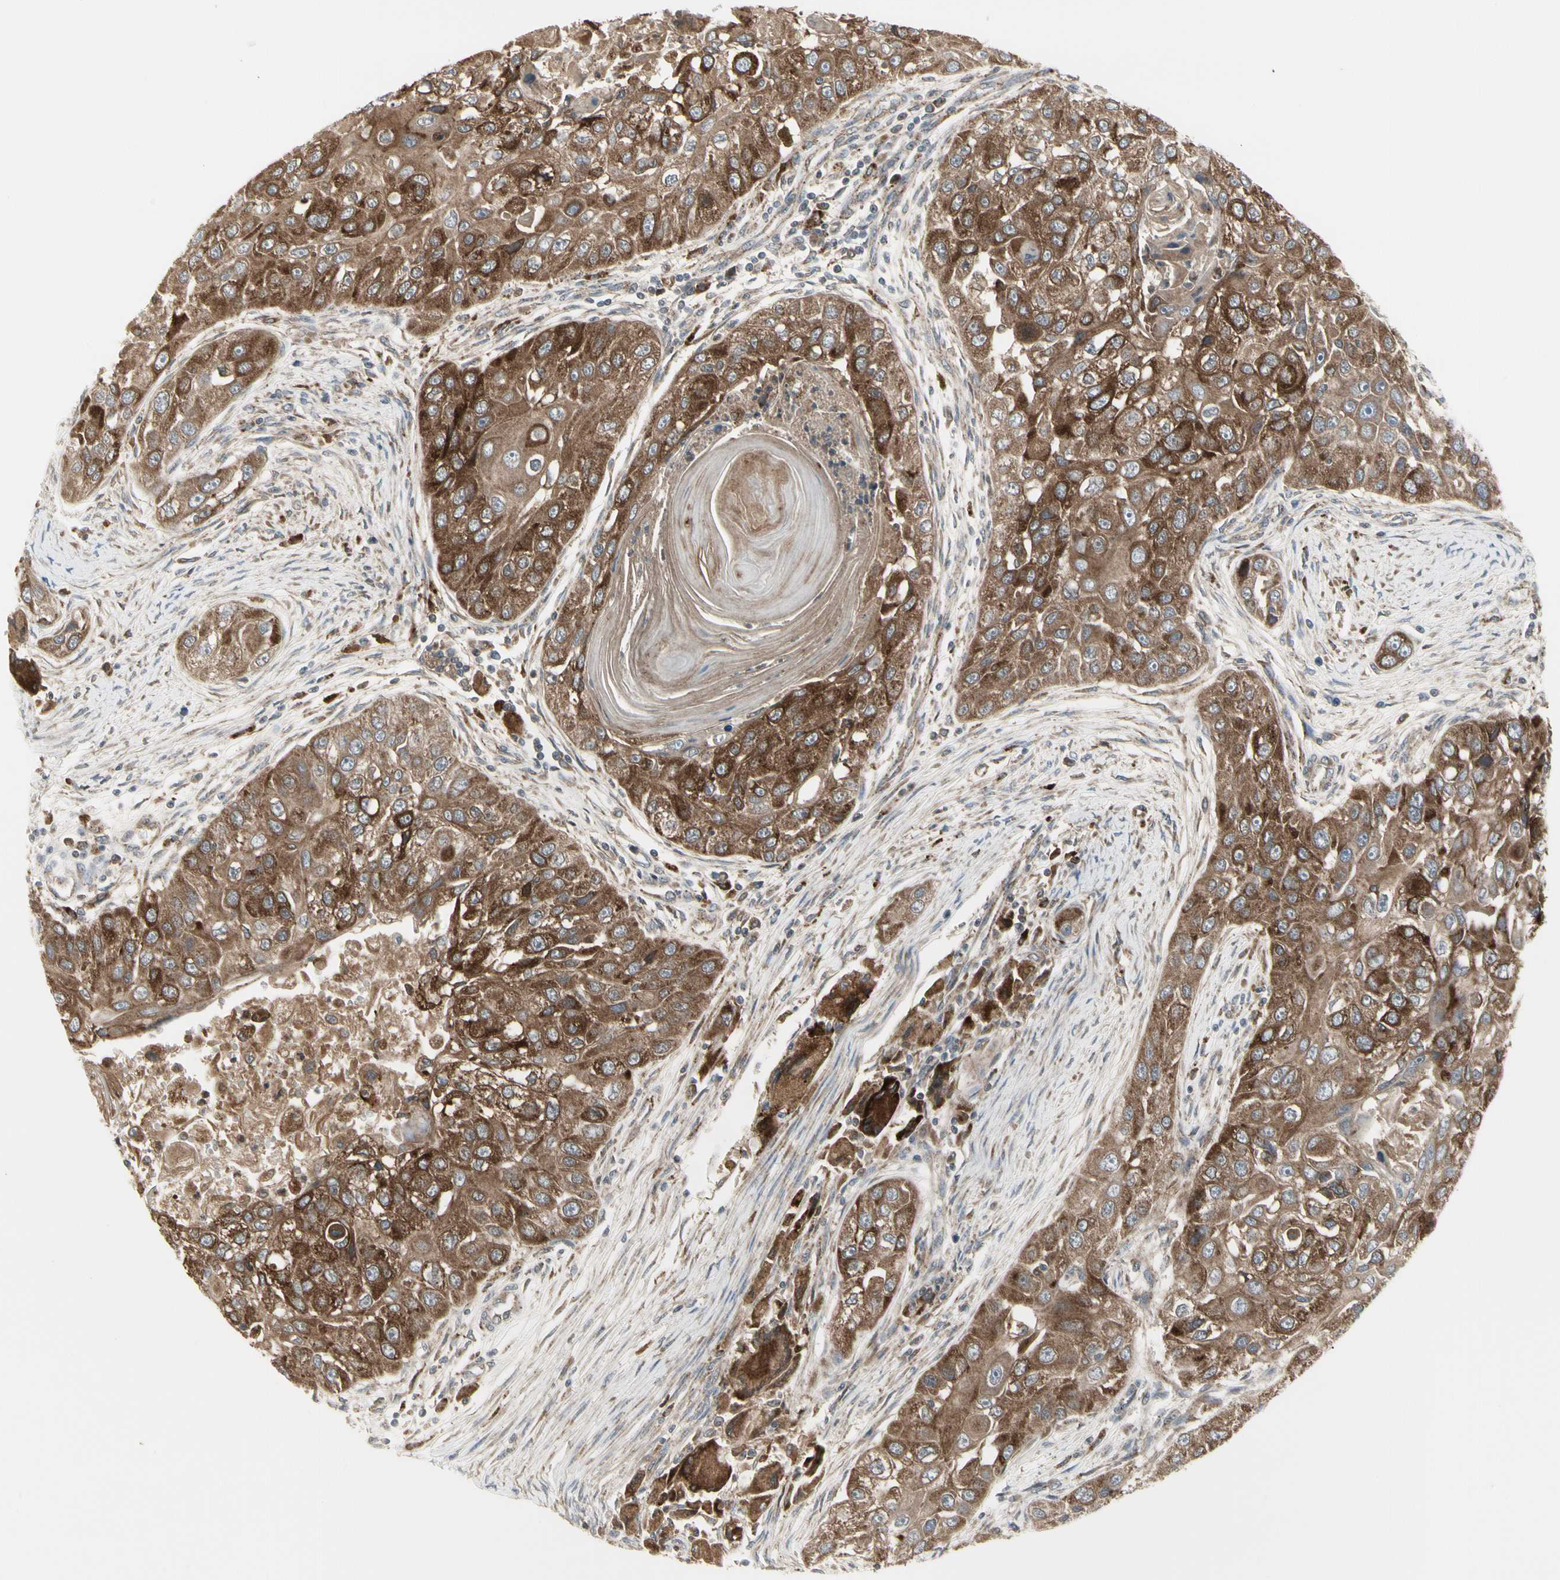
{"staining": {"intensity": "strong", "quantity": ">75%", "location": "cytoplasmic/membranous"}, "tissue": "head and neck cancer", "cell_type": "Tumor cells", "image_type": "cancer", "snomed": [{"axis": "morphology", "description": "Normal tissue, NOS"}, {"axis": "morphology", "description": "Squamous cell carcinoma, NOS"}, {"axis": "topography", "description": "Skeletal muscle"}, {"axis": "topography", "description": "Head-Neck"}], "caption": "High-magnification brightfield microscopy of head and neck cancer stained with DAB (brown) and counterstained with hematoxylin (blue). tumor cells exhibit strong cytoplasmic/membranous expression is identified in about>75% of cells.", "gene": "GRN", "patient": {"sex": "male", "age": 51}}